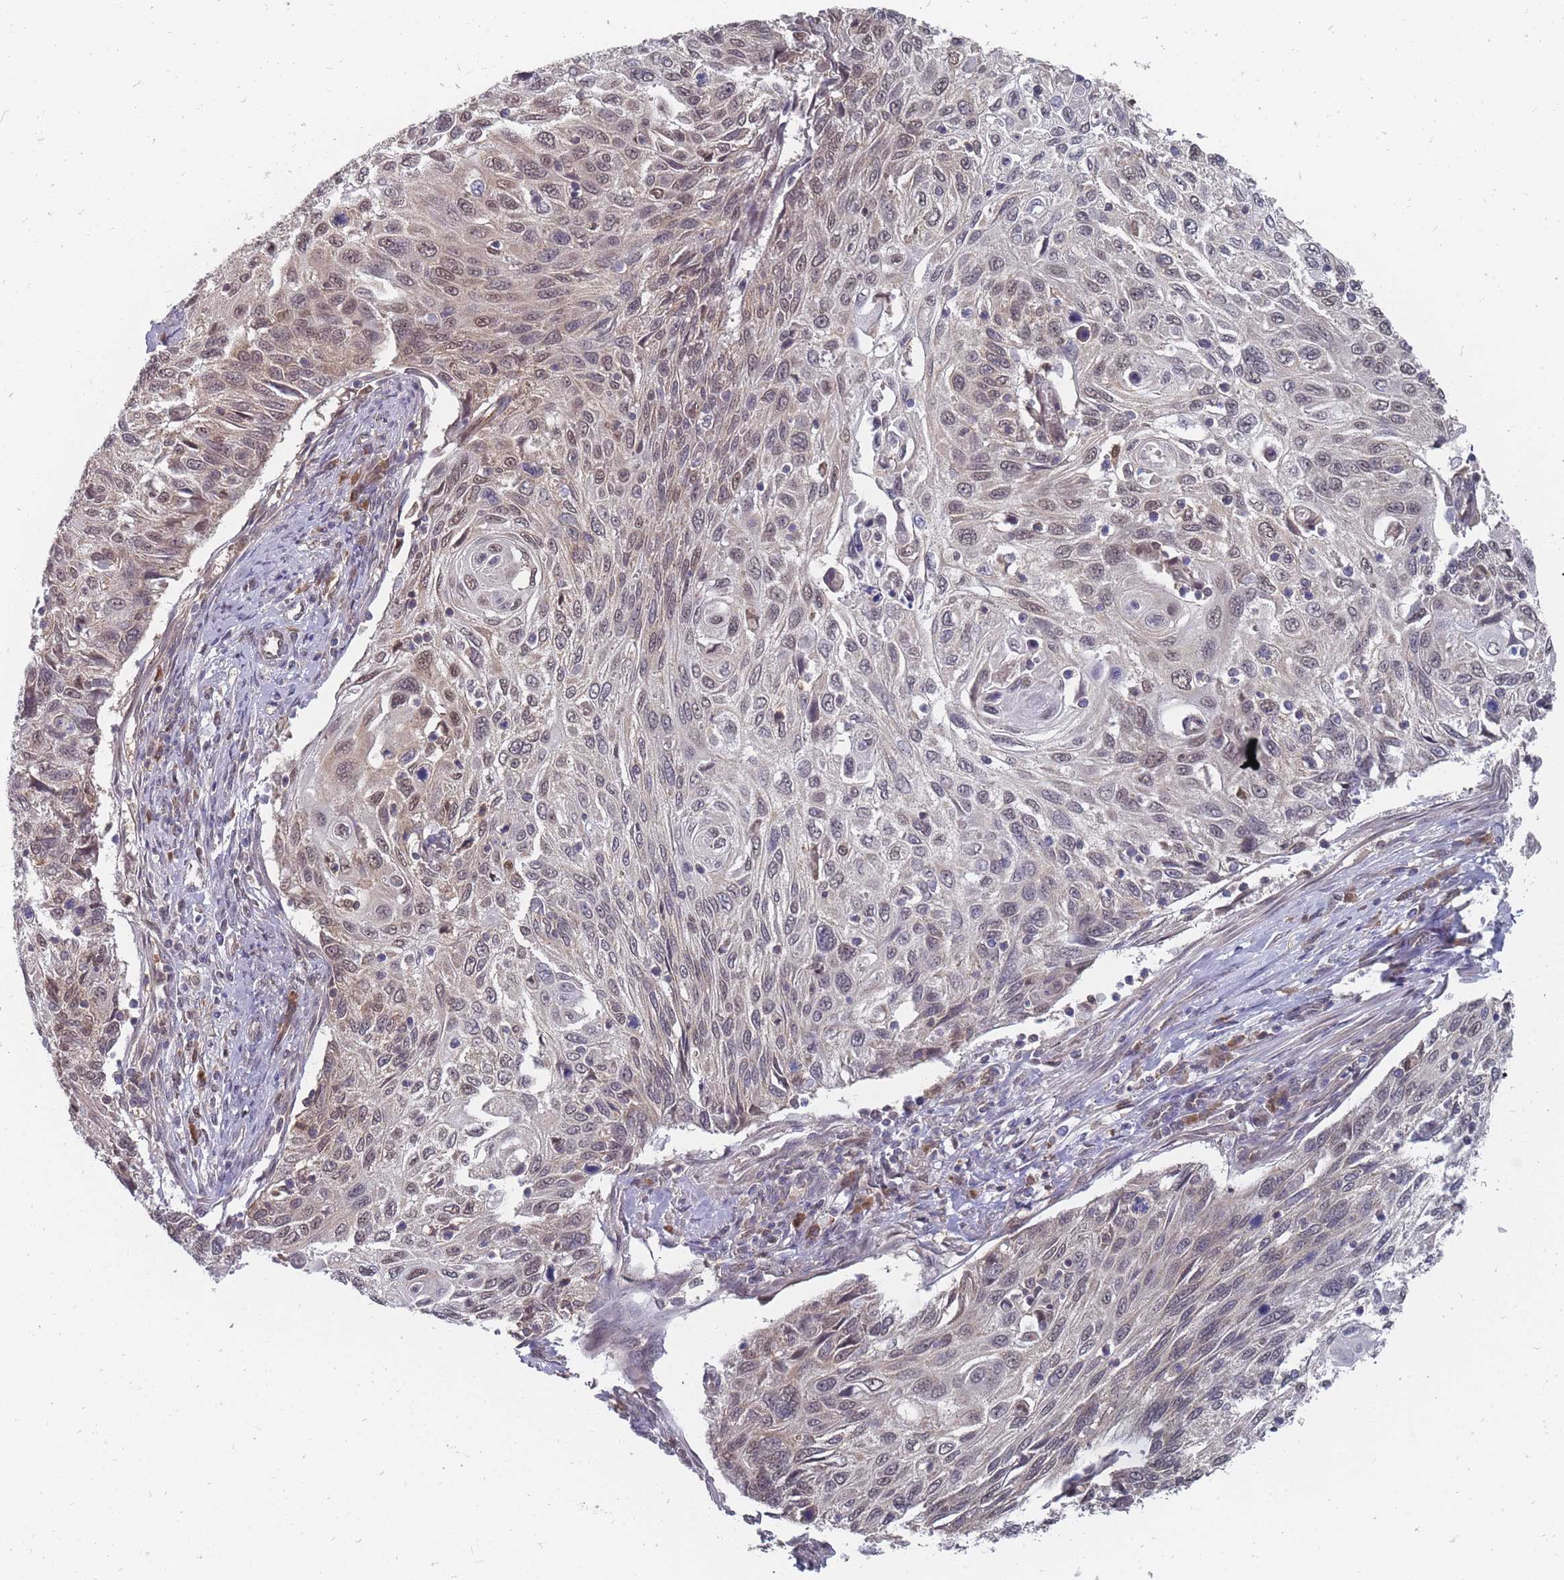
{"staining": {"intensity": "moderate", "quantity": "<25%", "location": "nuclear"}, "tissue": "cervical cancer", "cell_type": "Tumor cells", "image_type": "cancer", "snomed": [{"axis": "morphology", "description": "Squamous cell carcinoma, NOS"}, {"axis": "topography", "description": "Cervix"}], "caption": "Cervical cancer (squamous cell carcinoma) stained with a protein marker exhibits moderate staining in tumor cells.", "gene": "NKD1", "patient": {"sex": "female", "age": 70}}